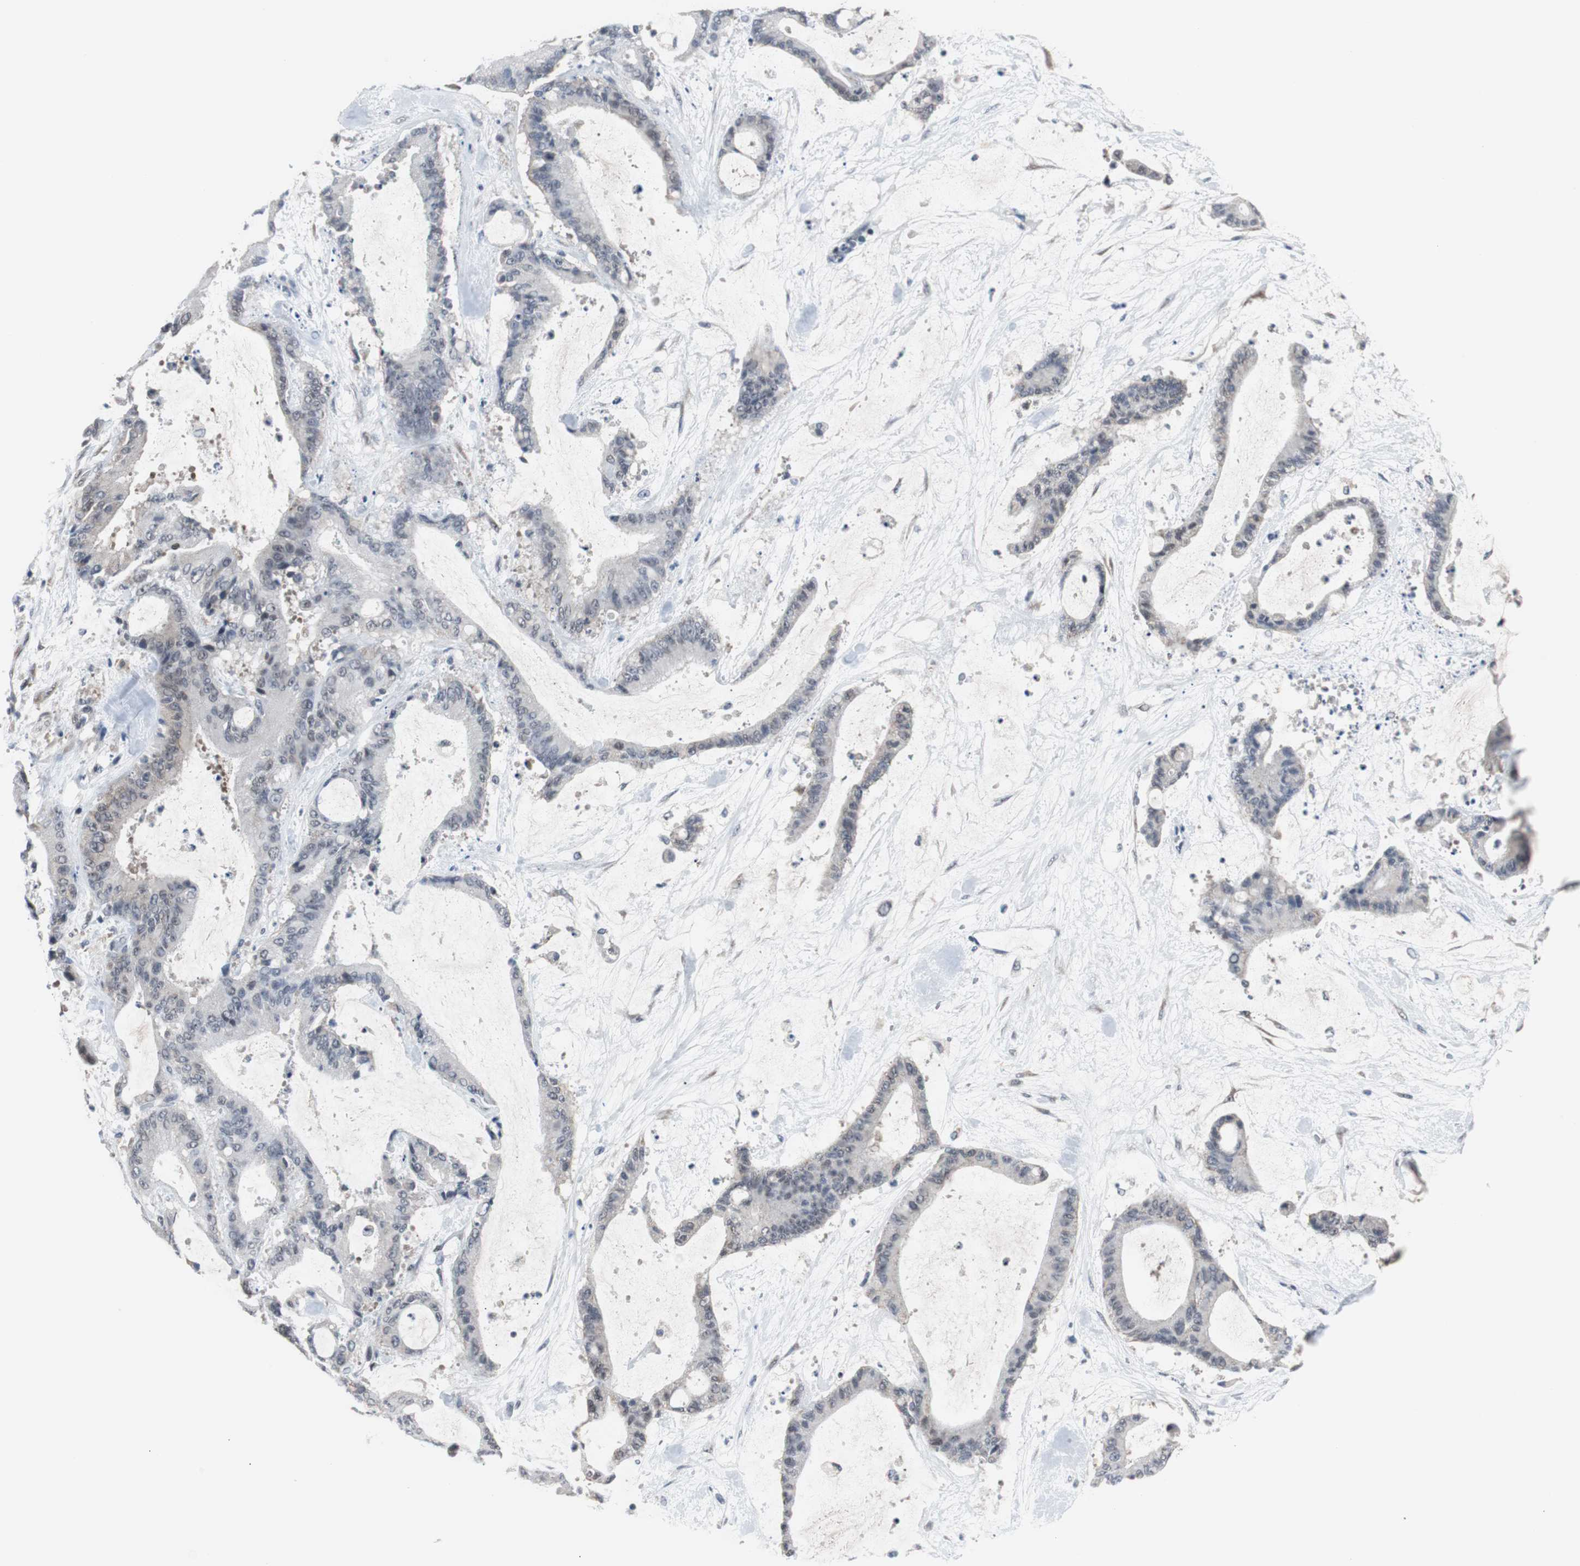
{"staining": {"intensity": "negative", "quantity": "none", "location": "none"}, "tissue": "liver cancer", "cell_type": "Tumor cells", "image_type": "cancer", "snomed": [{"axis": "morphology", "description": "Cholangiocarcinoma"}, {"axis": "topography", "description": "Liver"}], "caption": "This is an immunohistochemistry (IHC) photomicrograph of cholangiocarcinoma (liver). There is no positivity in tumor cells.", "gene": "ZHX2", "patient": {"sex": "female", "age": 73}}